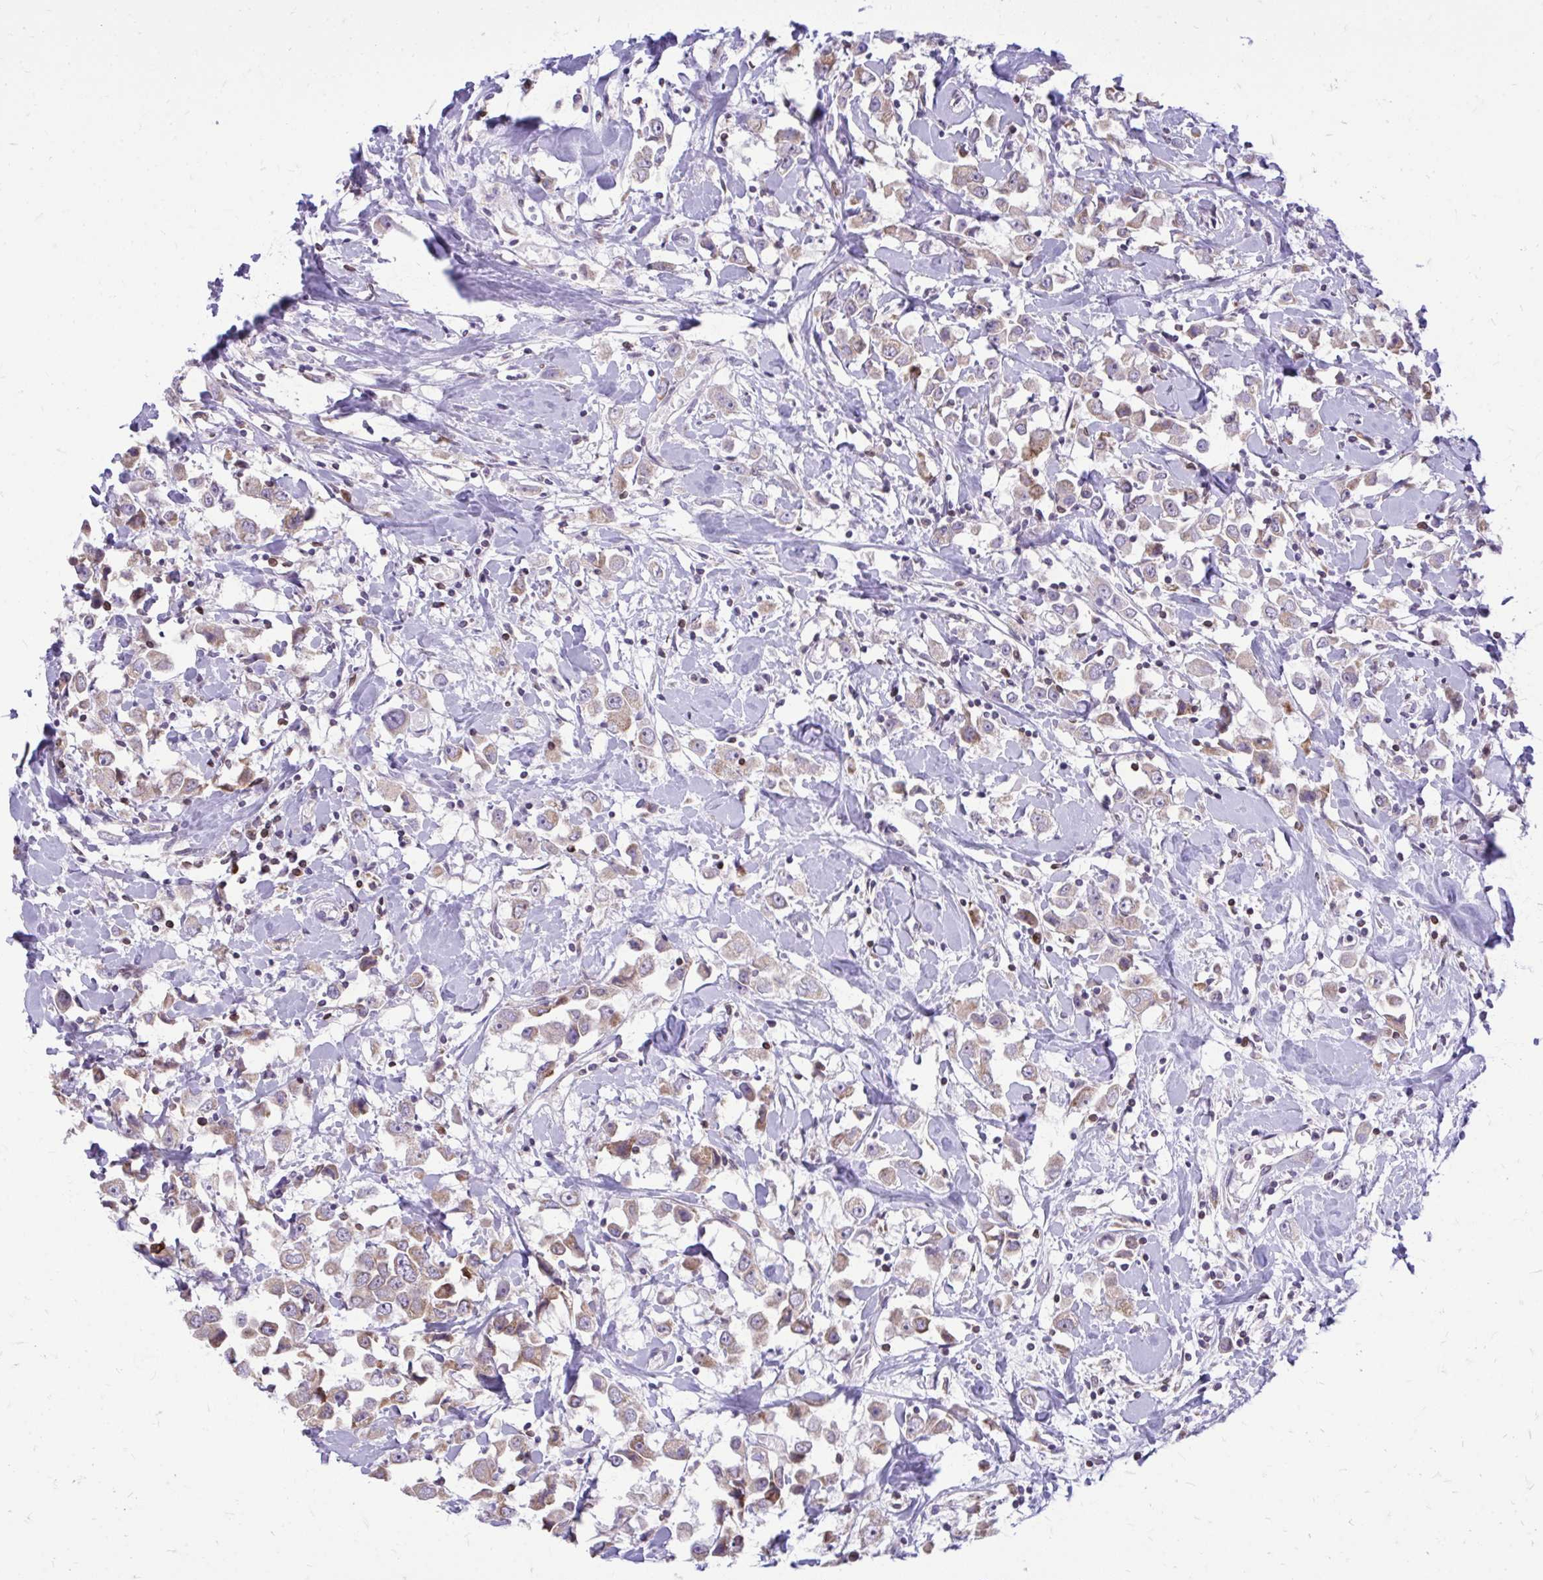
{"staining": {"intensity": "weak", "quantity": ">75%", "location": "cytoplasmic/membranous"}, "tissue": "breast cancer", "cell_type": "Tumor cells", "image_type": "cancer", "snomed": [{"axis": "morphology", "description": "Duct carcinoma"}, {"axis": "topography", "description": "Breast"}], "caption": "Approximately >75% of tumor cells in invasive ductal carcinoma (breast) demonstrate weak cytoplasmic/membranous protein positivity as visualized by brown immunohistochemical staining.", "gene": "RPS6KA2", "patient": {"sex": "female", "age": 61}}